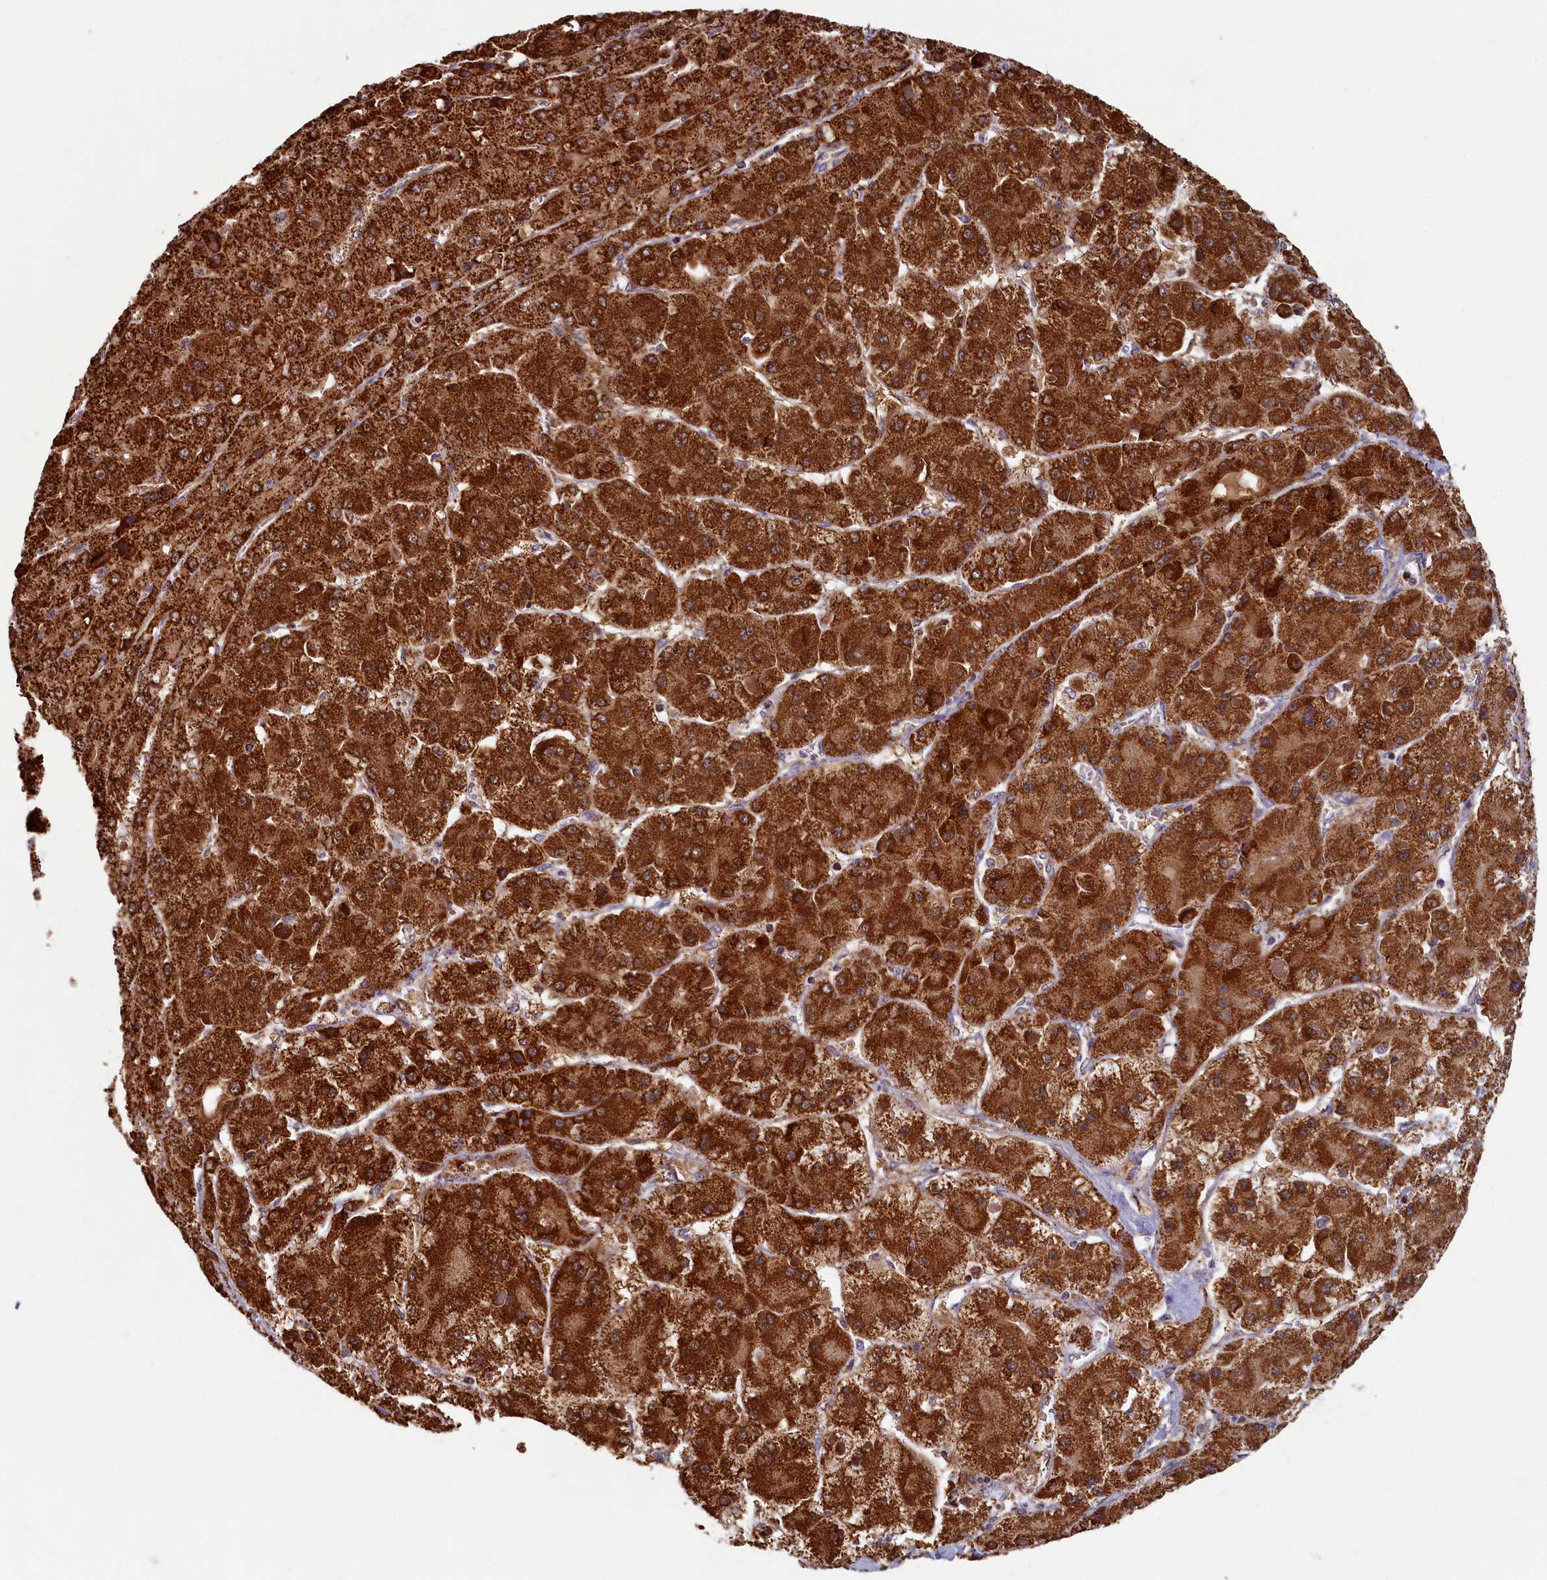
{"staining": {"intensity": "strong", "quantity": ">75%", "location": "cytoplasmic/membranous"}, "tissue": "liver cancer", "cell_type": "Tumor cells", "image_type": "cancer", "snomed": [{"axis": "morphology", "description": "Carcinoma, Hepatocellular, NOS"}, {"axis": "topography", "description": "Liver"}], "caption": "An IHC photomicrograph of tumor tissue is shown. Protein staining in brown shows strong cytoplasmic/membranous positivity in liver hepatocellular carcinoma within tumor cells.", "gene": "SPR", "patient": {"sex": "female", "age": 73}}